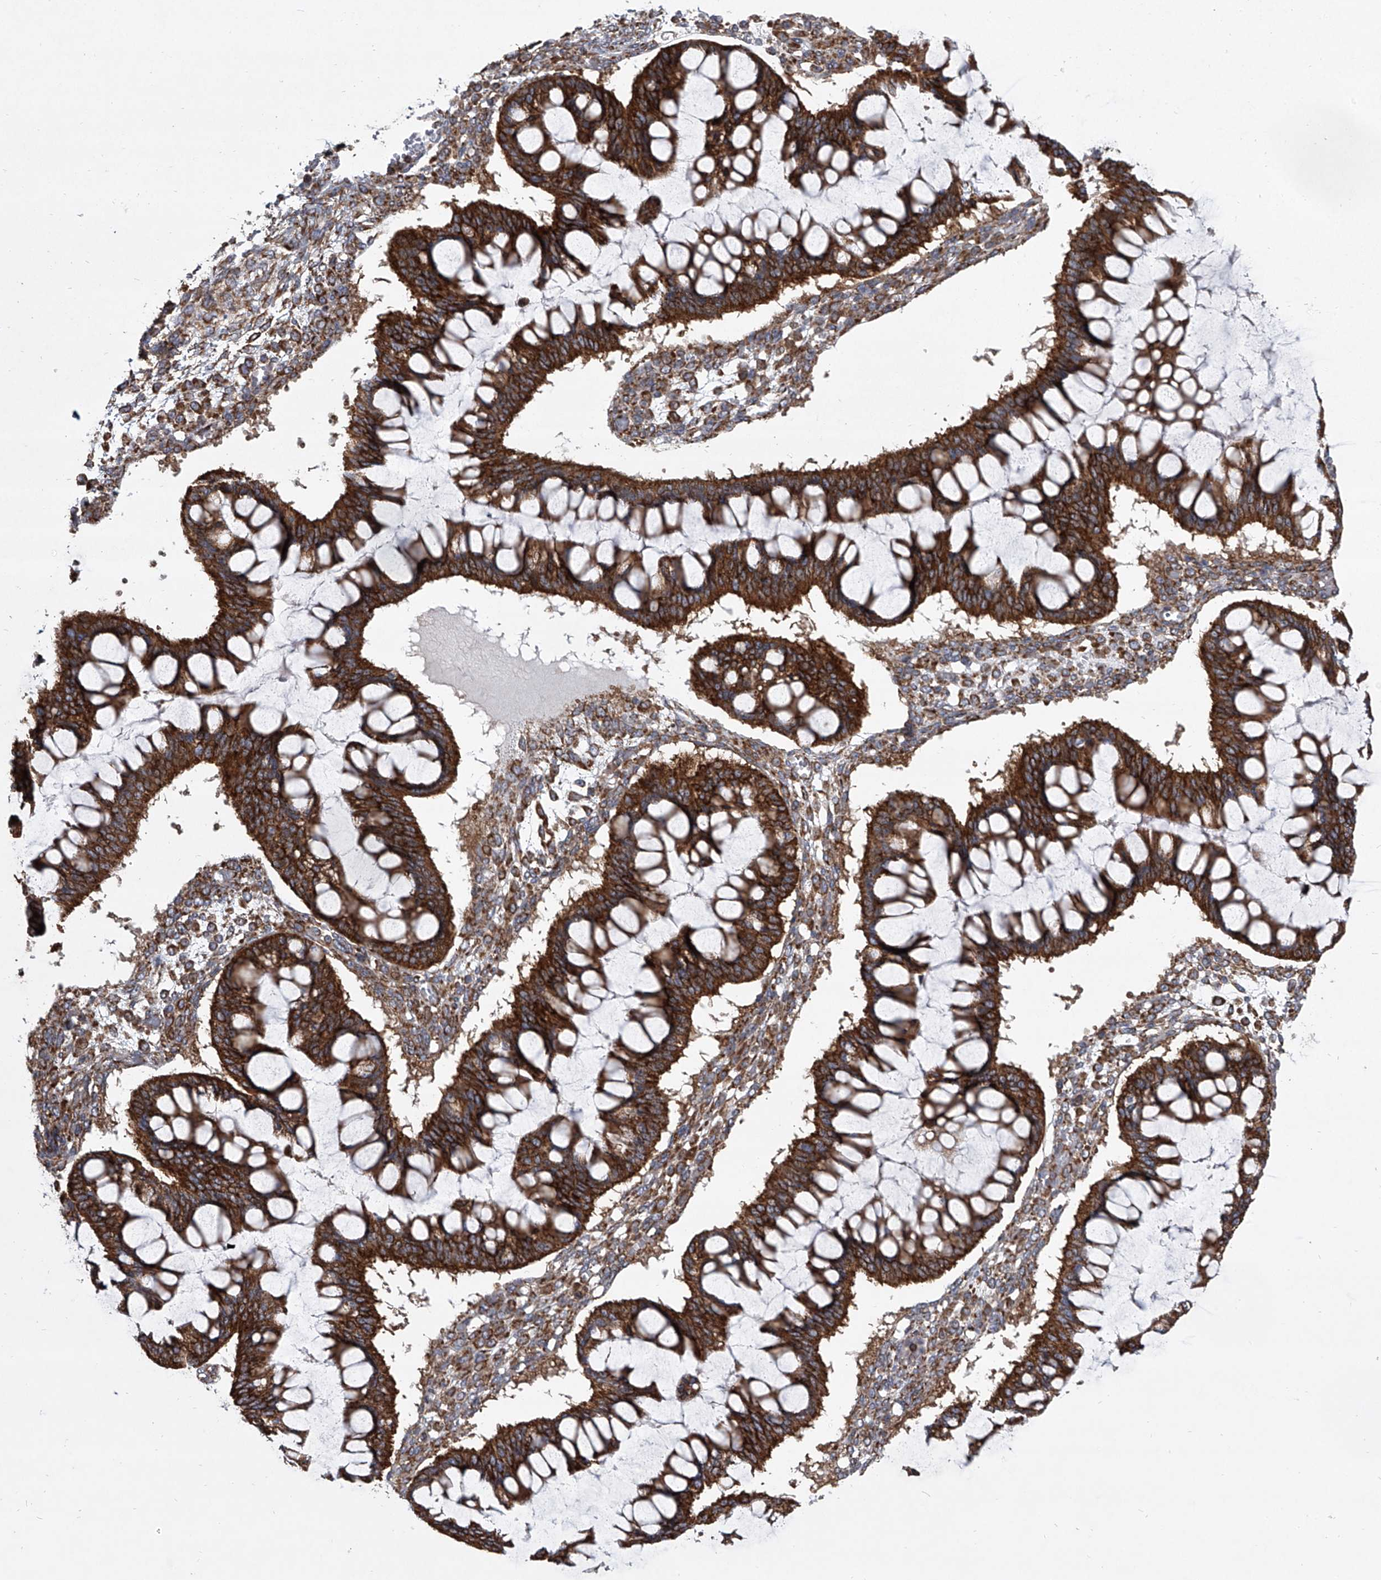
{"staining": {"intensity": "strong", "quantity": ">75%", "location": "cytoplasmic/membranous"}, "tissue": "ovarian cancer", "cell_type": "Tumor cells", "image_type": "cancer", "snomed": [{"axis": "morphology", "description": "Cystadenocarcinoma, mucinous, NOS"}, {"axis": "topography", "description": "Ovary"}], "caption": "A histopathology image of human ovarian cancer stained for a protein shows strong cytoplasmic/membranous brown staining in tumor cells. The staining was performed using DAB to visualize the protein expression in brown, while the nuclei were stained in blue with hematoxylin (Magnification: 20x).", "gene": "ZC3H15", "patient": {"sex": "female", "age": 73}}